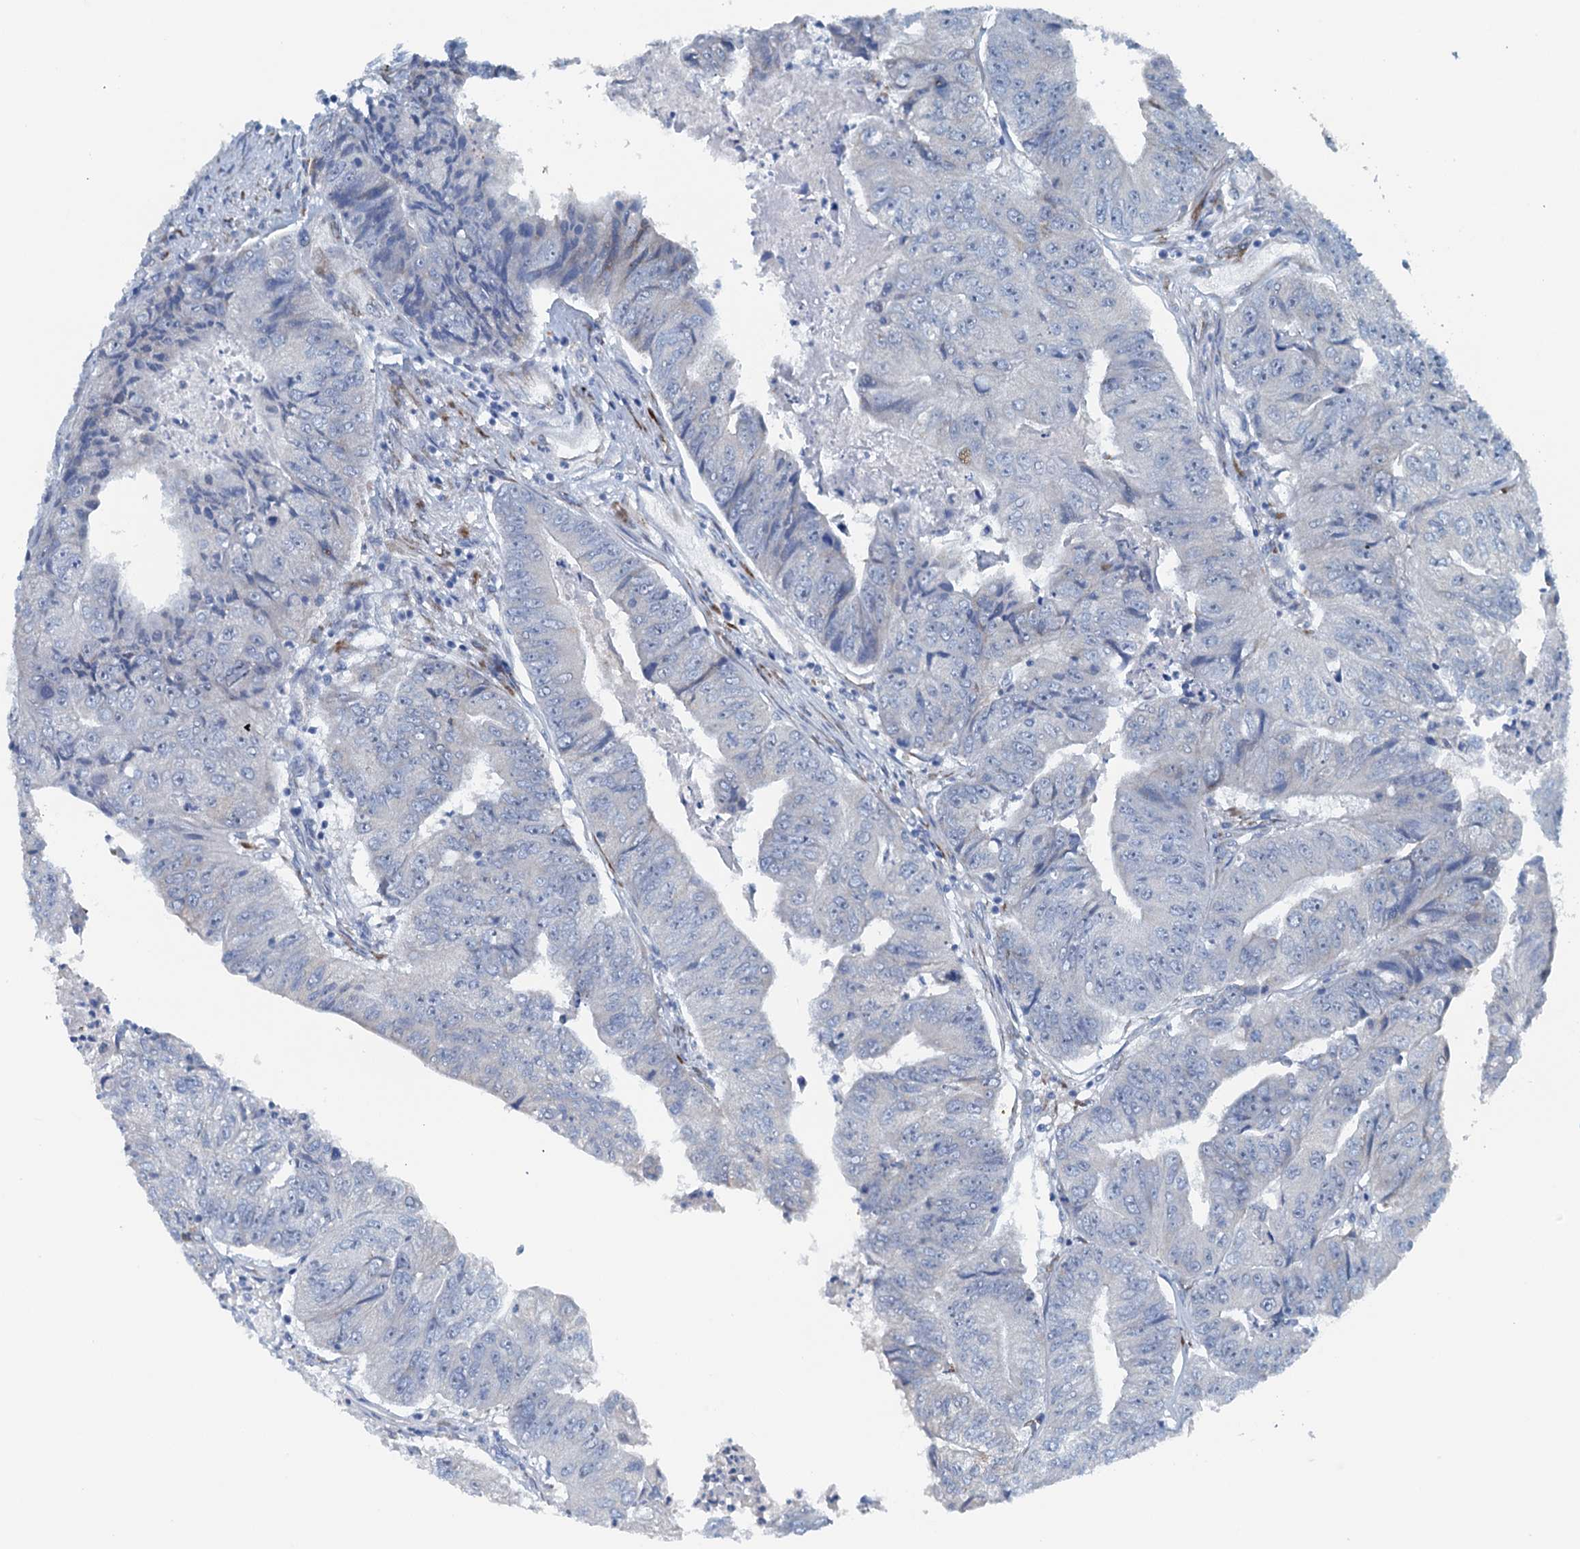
{"staining": {"intensity": "negative", "quantity": "none", "location": "none"}, "tissue": "colorectal cancer", "cell_type": "Tumor cells", "image_type": "cancer", "snomed": [{"axis": "morphology", "description": "Adenocarcinoma, NOS"}, {"axis": "topography", "description": "Colon"}], "caption": "This is an IHC micrograph of colorectal adenocarcinoma. There is no expression in tumor cells.", "gene": "CBLIF", "patient": {"sex": "female", "age": 67}}